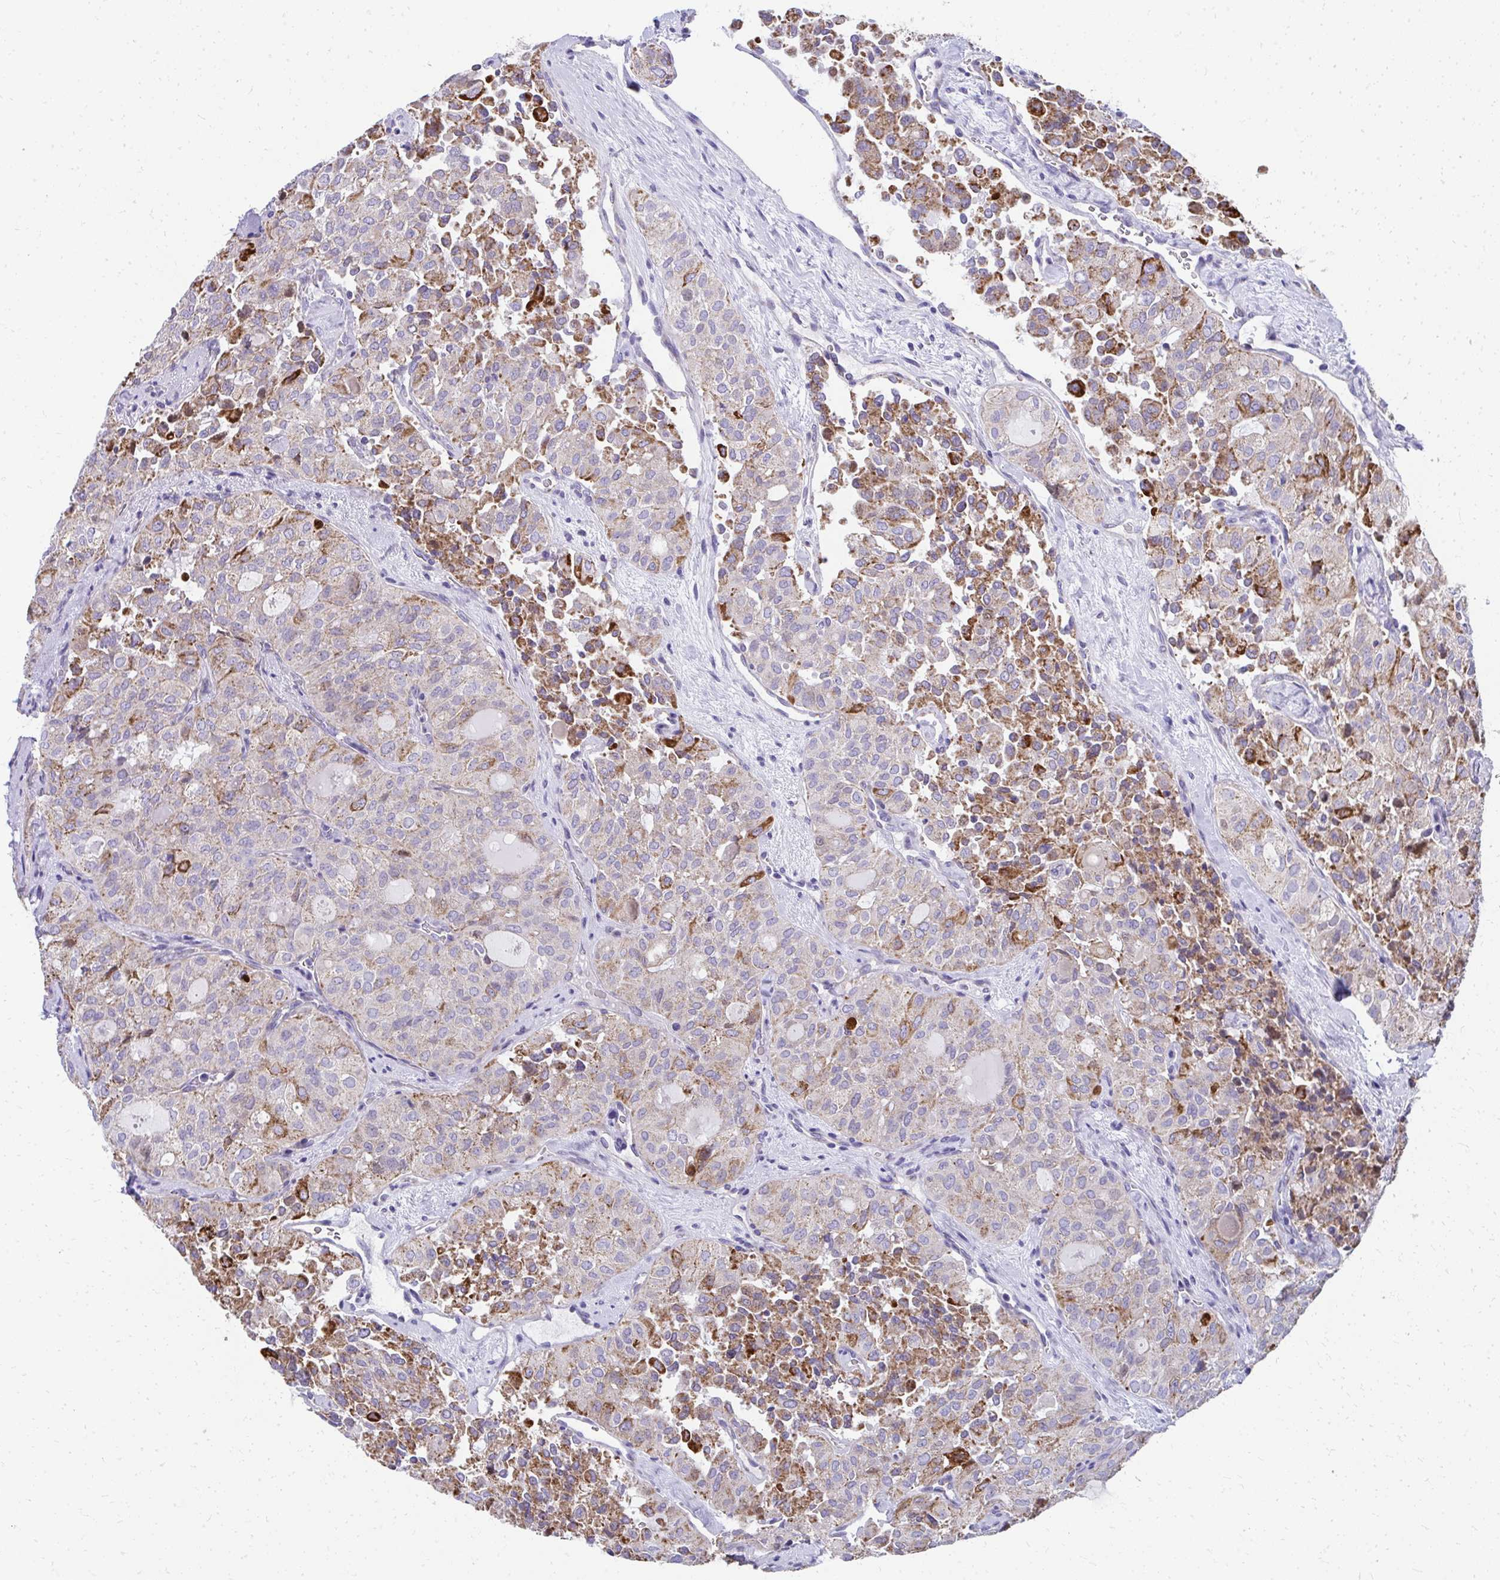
{"staining": {"intensity": "moderate", "quantity": "<25%", "location": "cytoplasmic/membranous"}, "tissue": "thyroid cancer", "cell_type": "Tumor cells", "image_type": "cancer", "snomed": [{"axis": "morphology", "description": "Follicular adenoma carcinoma, NOS"}, {"axis": "topography", "description": "Thyroid gland"}], "caption": "A high-resolution histopathology image shows IHC staining of follicular adenoma carcinoma (thyroid), which reveals moderate cytoplasmic/membranous staining in approximately <25% of tumor cells. Using DAB (3,3'-diaminobenzidine) (brown) and hematoxylin (blue) stains, captured at high magnification using brightfield microscopy.", "gene": "IL37", "patient": {"sex": "male", "age": 75}}